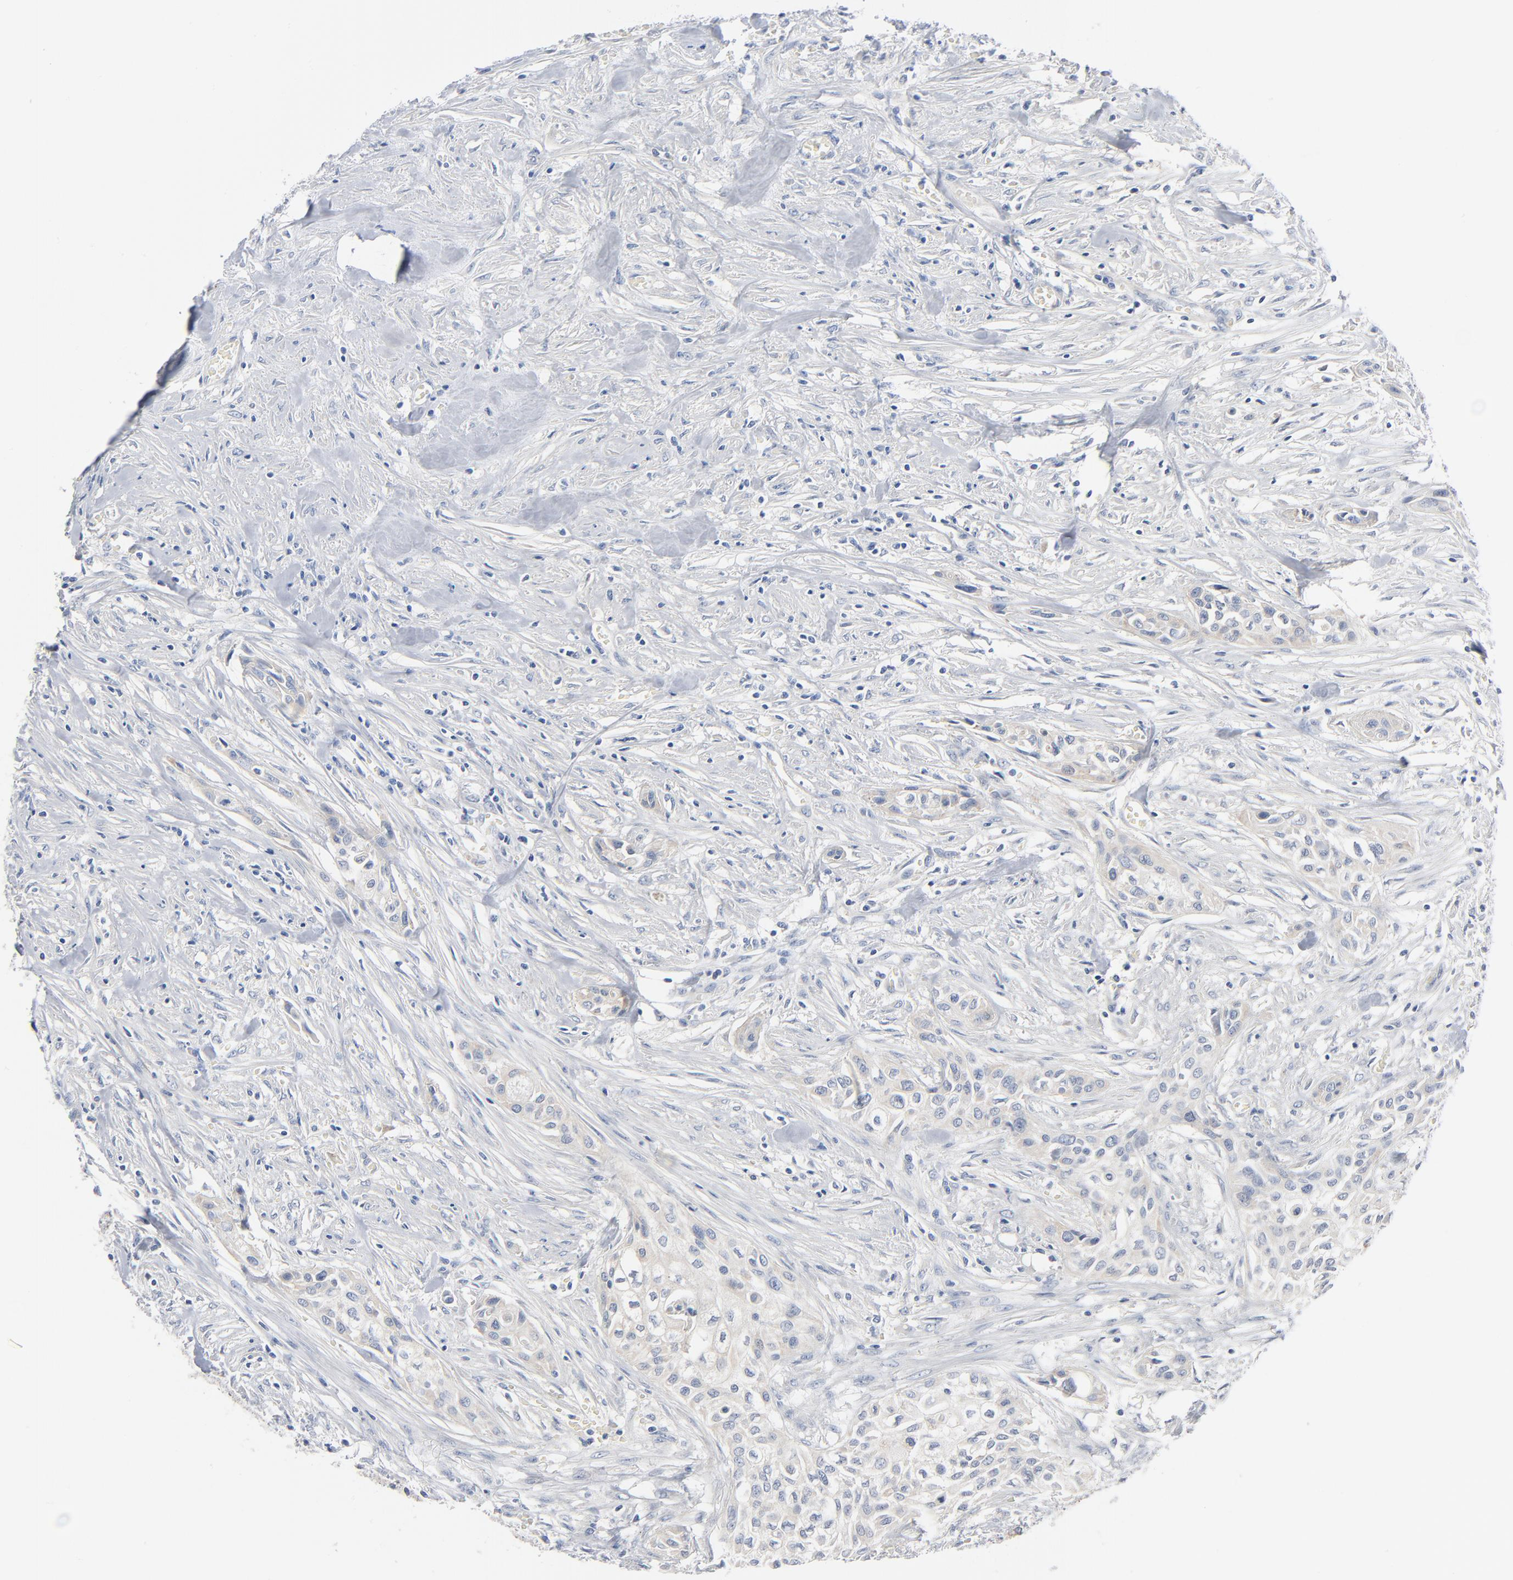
{"staining": {"intensity": "negative", "quantity": "none", "location": "none"}, "tissue": "urothelial cancer", "cell_type": "Tumor cells", "image_type": "cancer", "snomed": [{"axis": "morphology", "description": "Urothelial carcinoma, High grade"}, {"axis": "topography", "description": "Urinary bladder"}], "caption": "High-grade urothelial carcinoma stained for a protein using immunohistochemistry exhibits no staining tumor cells.", "gene": "IFT43", "patient": {"sex": "male", "age": 74}}